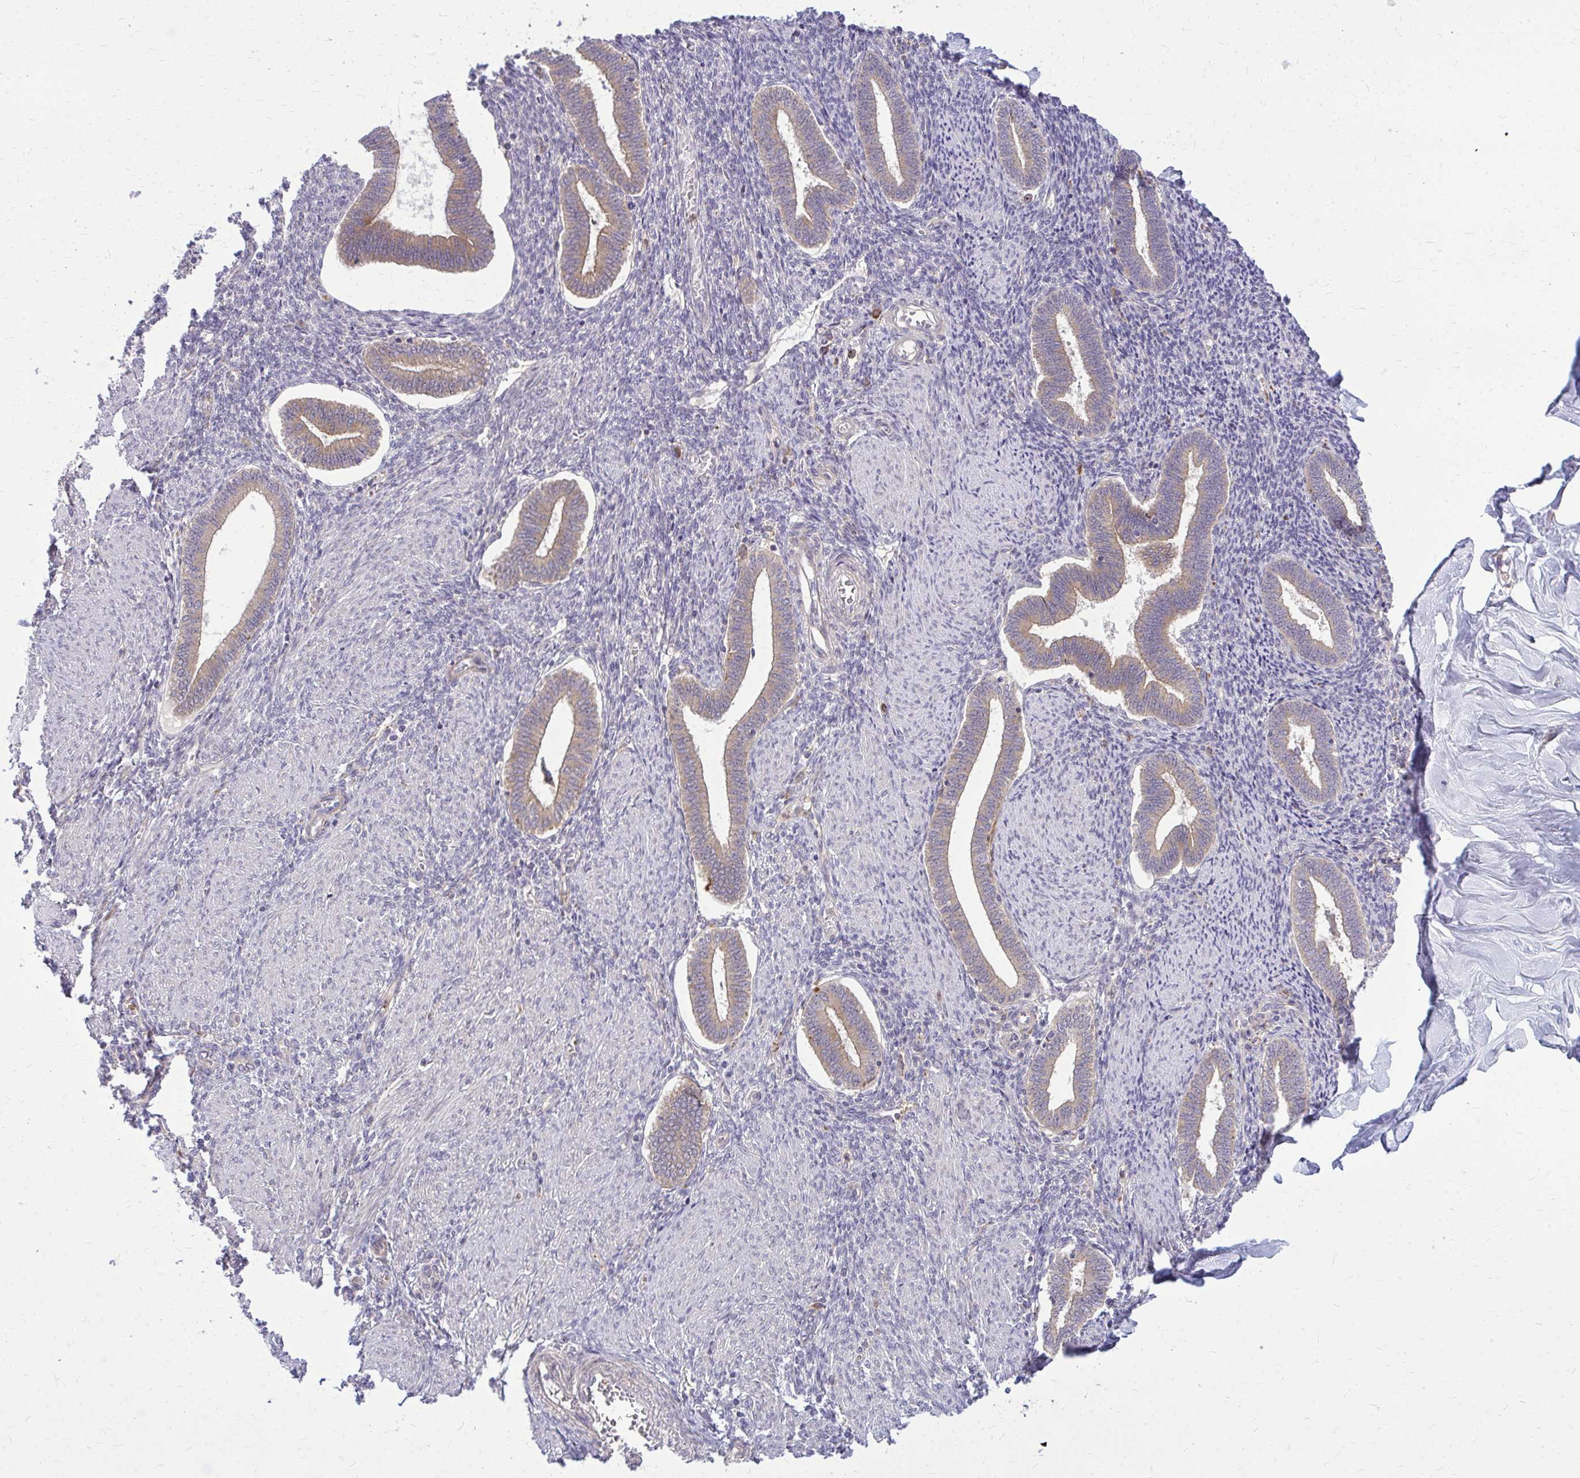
{"staining": {"intensity": "negative", "quantity": "none", "location": "none"}, "tissue": "endometrium", "cell_type": "Cells in endometrial stroma", "image_type": "normal", "snomed": [{"axis": "morphology", "description": "Normal tissue, NOS"}, {"axis": "topography", "description": "Endometrium"}], "caption": "The immunohistochemistry photomicrograph has no significant expression in cells in endometrial stroma of endometrium. (Stains: DAB (3,3'-diaminobenzidine) immunohistochemistry with hematoxylin counter stain, Microscopy: brightfield microscopy at high magnification).", "gene": "OXNAD1", "patient": {"sex": "female", "age": 42}}